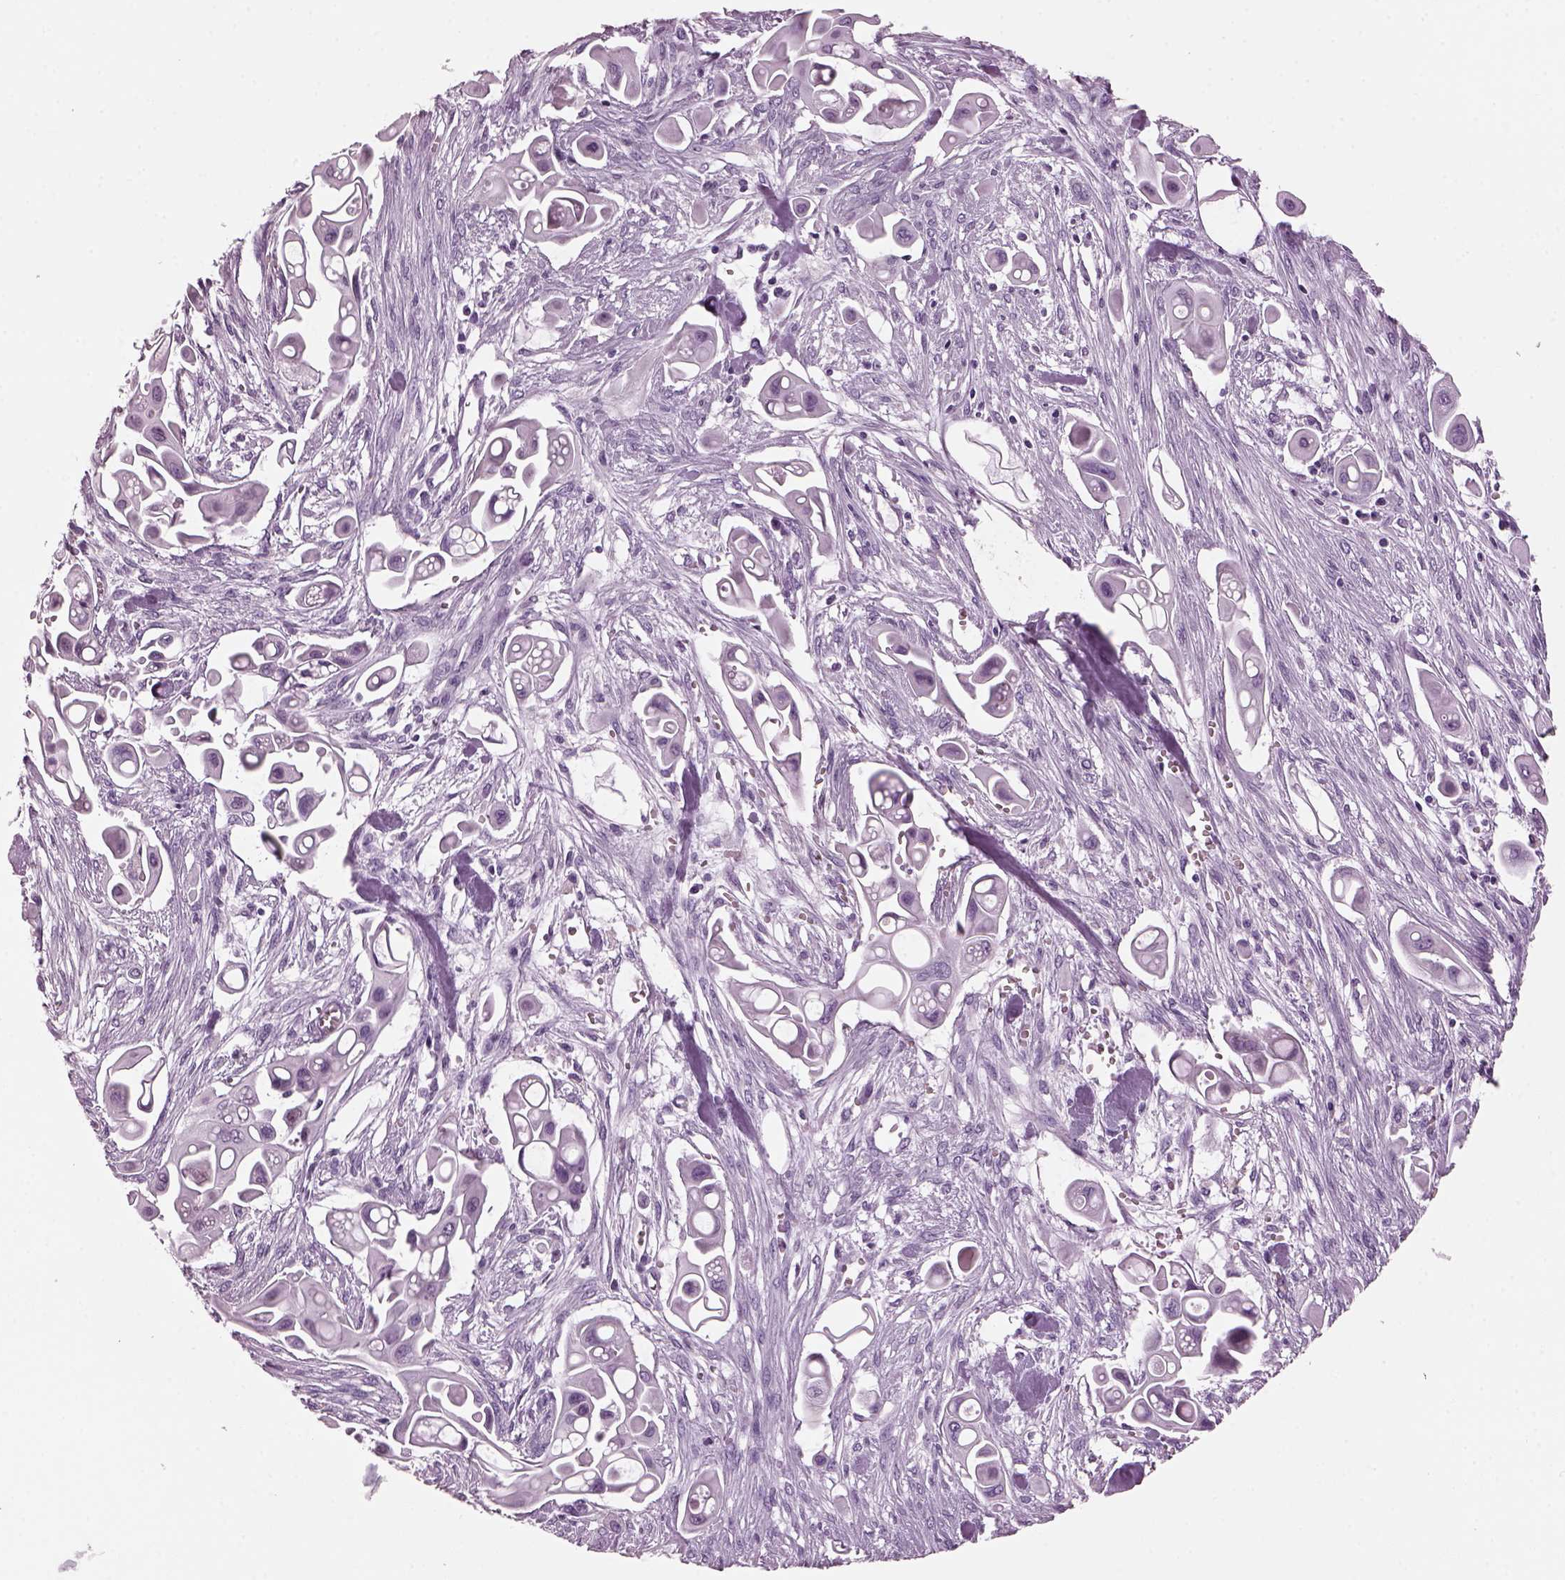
{"staining": {"intensity": "negative", "quantity": "none", "location": "none"}, "tissue": "pancreatic cancer", "cell_type": "Tumor cells", "image_type": "cancer", "snomed": [{"axis": "morphology", "description": "Adenocarcinoma, NOS"}, {"axis": "topography", "description": "Pancreas"}], "caption": "This is an immunohistochemistry (IHC) histopathology image of pancreatic cancer (adenocarcinoma). There is no expression in tumor cells.", "gene": "KRTAP3-2", "patient": {"sex": "male", "age": 50}}